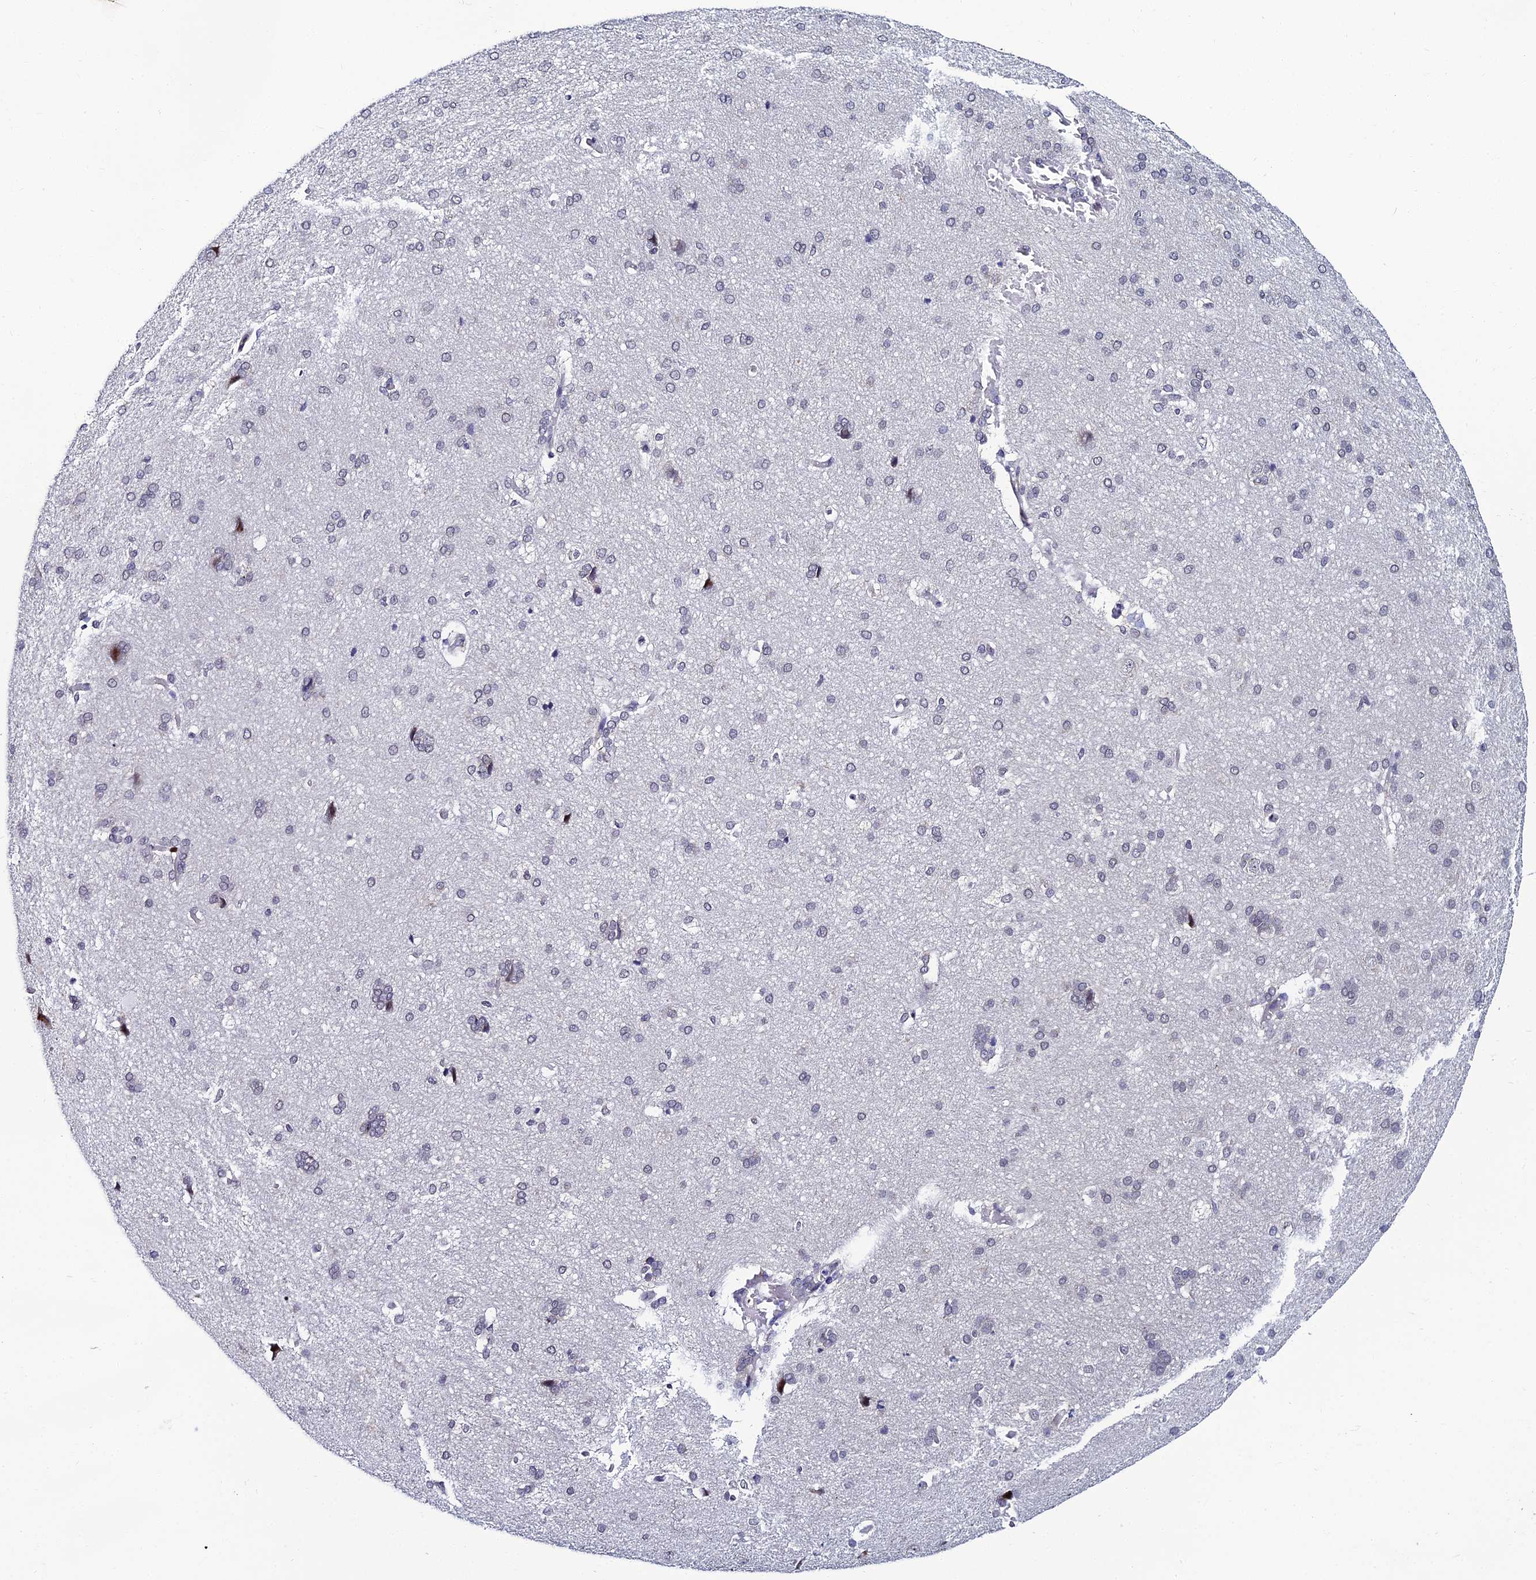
{"staining": {"intensity": "negative", "quantity": "none", "location": "none"}, "tissue": "cerebral cortex", "cell_type": "Endothelial cells", "image_type": "normal", "snomed": [{"axis": "morphology", "description": "Normal tissue, NOS"}, {"axis": "topography", "description": "Cerebral cortex"}], "caption": "This is a micrograph of IHC staining of unremarkable cerebral cortex, which shows no staining in endothelial cells. The staining was performed using DAB to visualize the protein expression in brown, while the nuclei were stained in blue with hematoxylin (Magnification: 20x).", "gene": "TAF9B", "patient": {"sex": "male", "age": 62}}